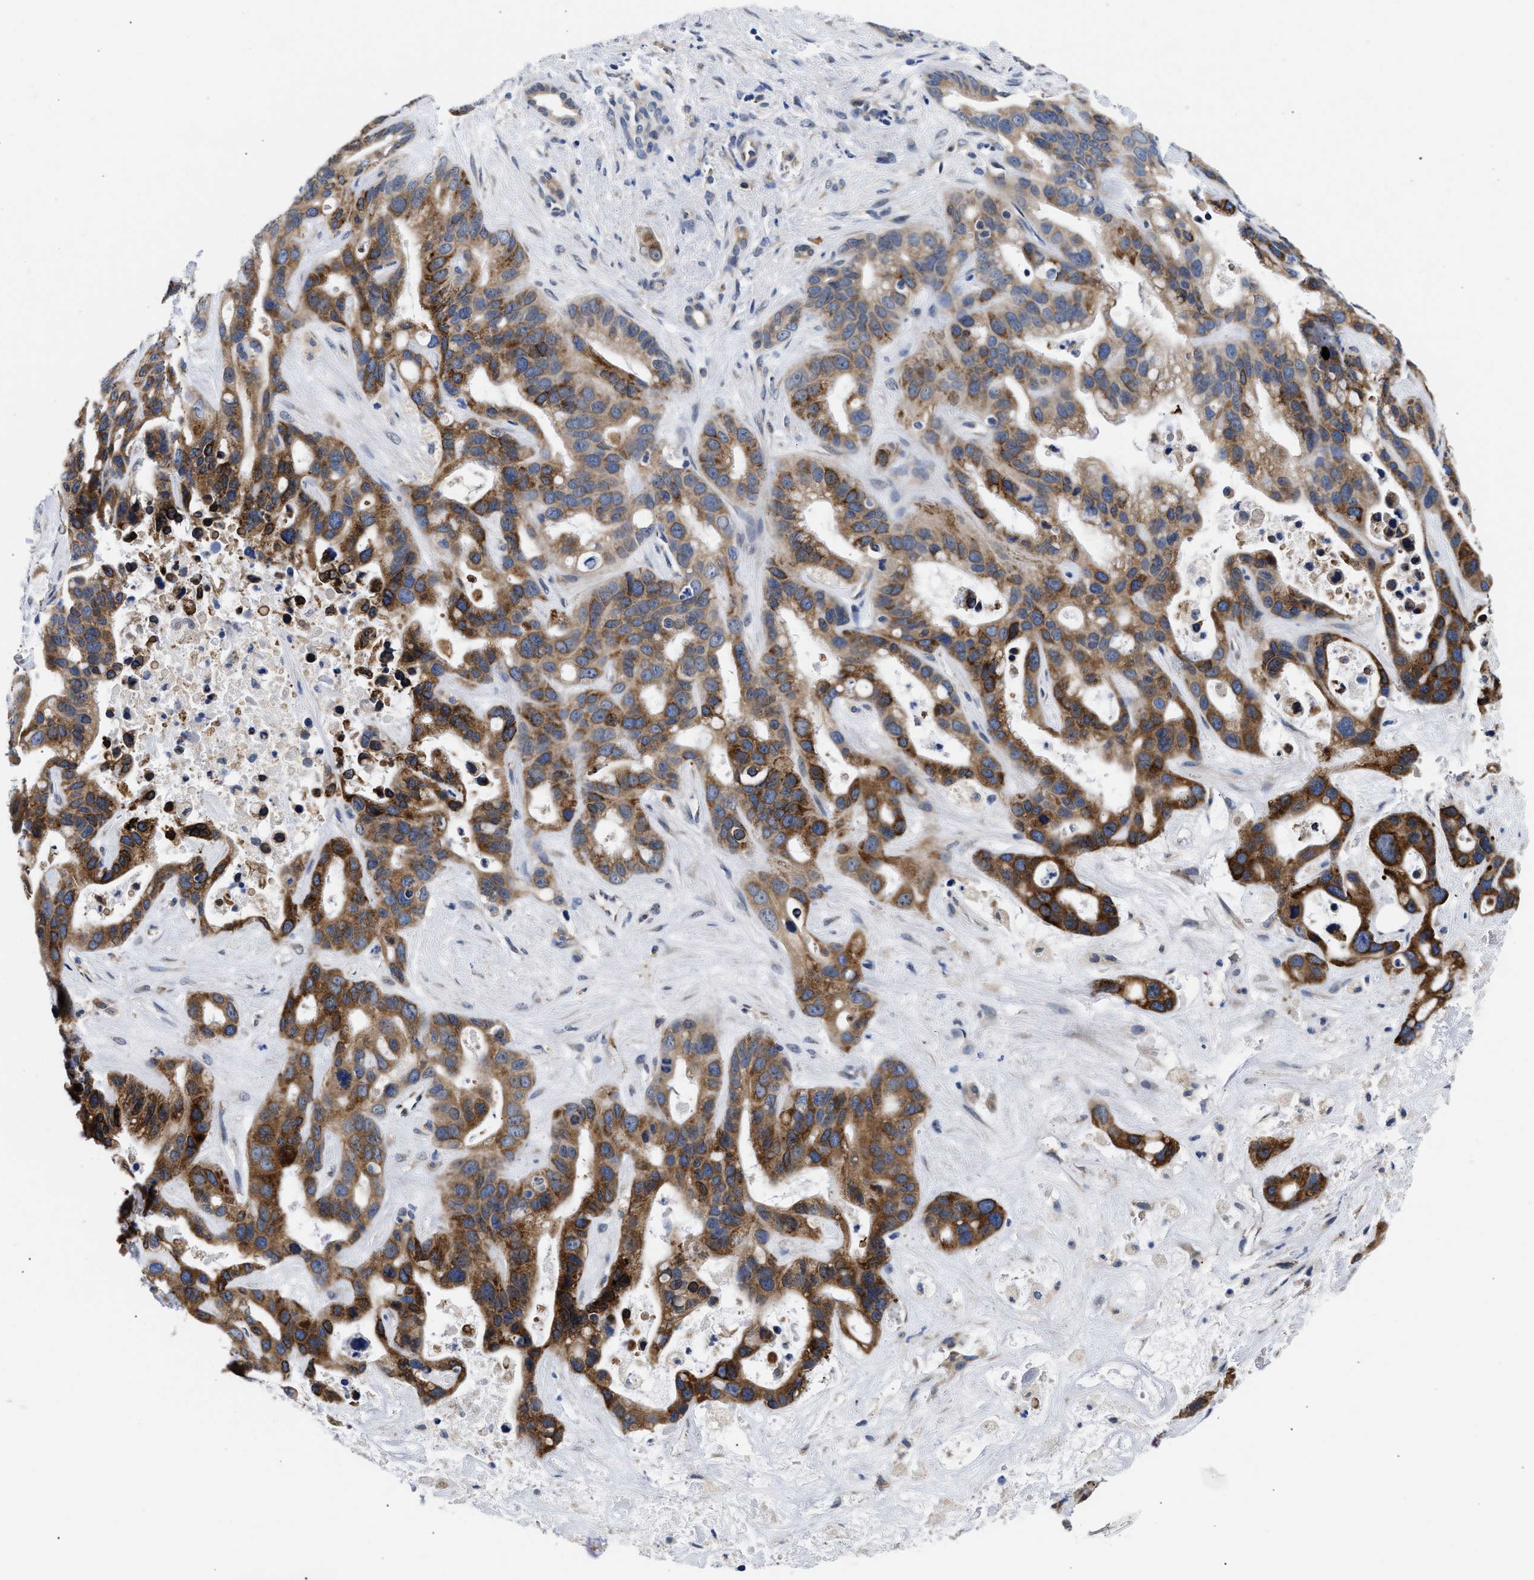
{"staining": {"intensity": "strong", "quantity": ">75%", "location": "cytoplasmic/membranous"}, "tissue": "liver cancer", "cell_type": "Tumor cells", "image_type": "cancer", "snomed": [{"axis": "morphology", "description": "Cholangiocarcinoma"}, {"axis": "topography", "description": "Liver"}], "caption": "Protein expression by IHC shows strong cytoplasmic/membranous positivity in about >75% of tumor cells in liver cancer. (Stains: DAB in brown, nuclei in blue, Microscopy: brightfield microscopy at high magnification).", "gene": "RINT1", "patient": {"sex": "female", "age": 65}}